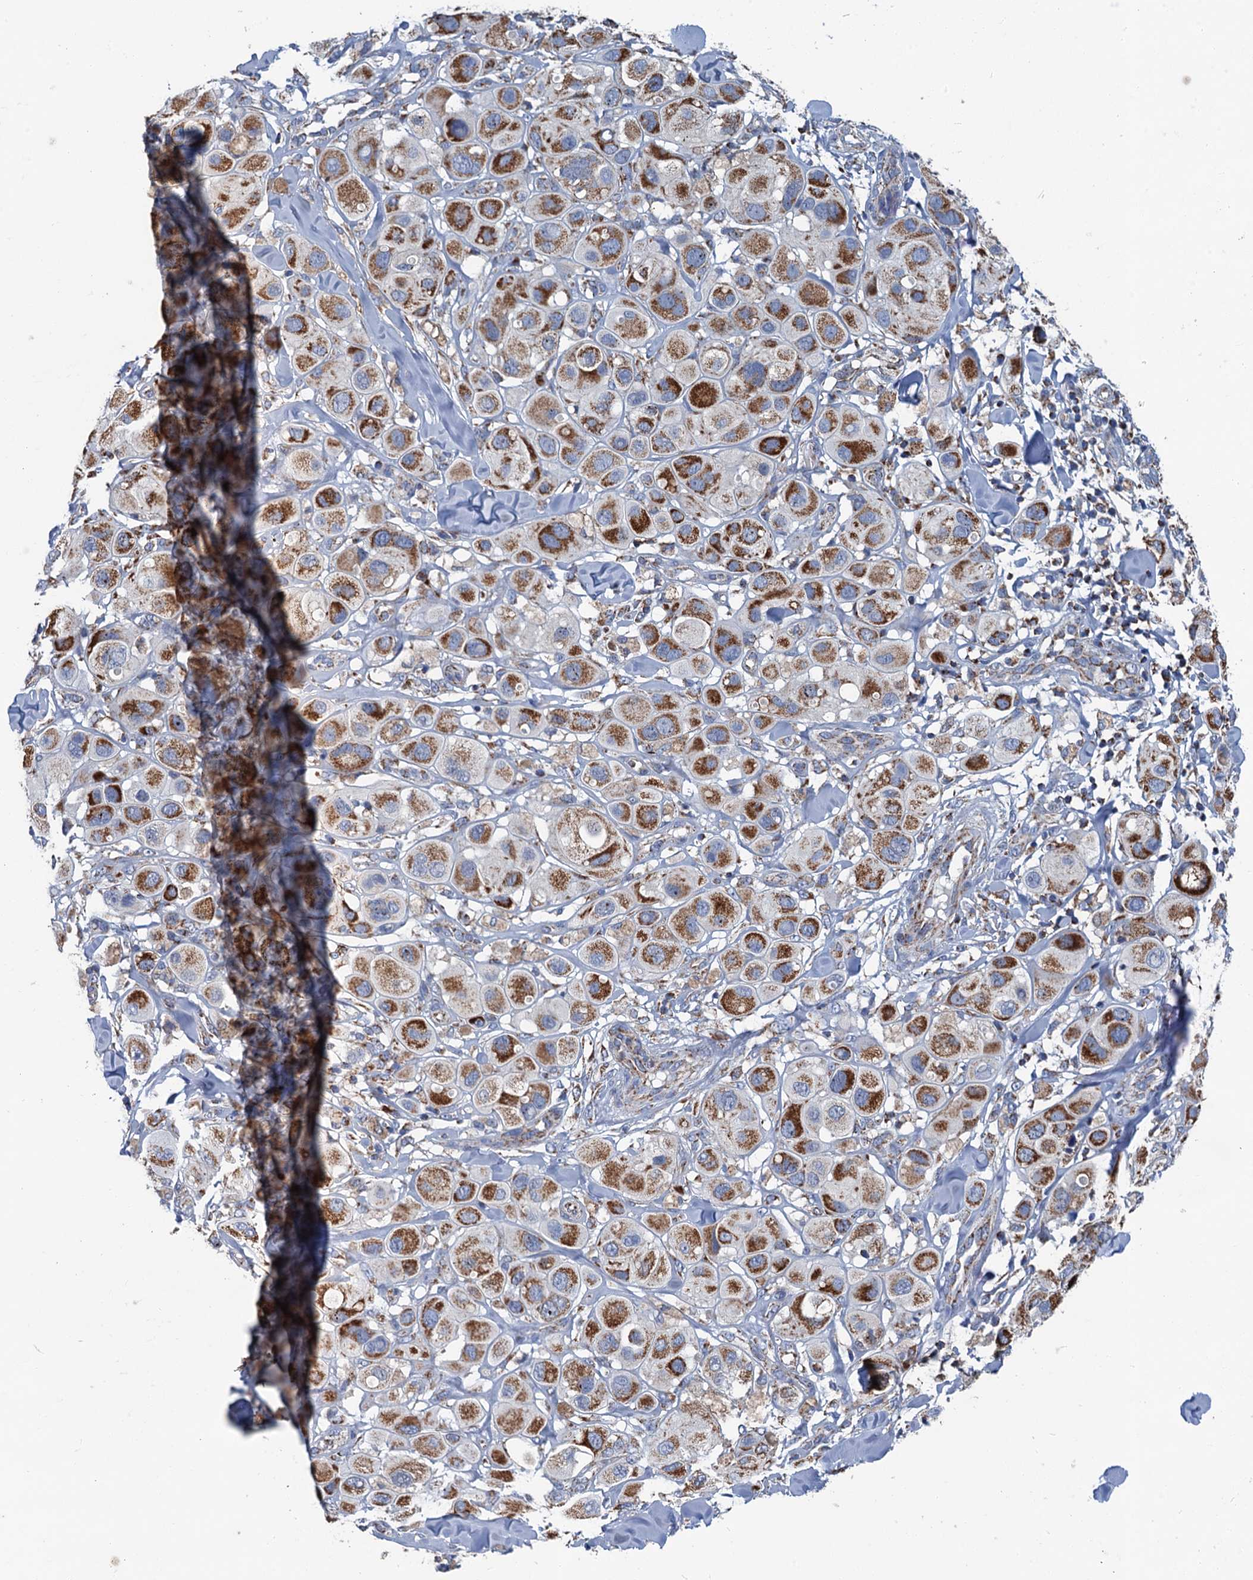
{"staining": {"intensity": "moderate", "quantity": ">75%", "location": "cytoplasmic/membranous"}, "tissue": "melanoma", "cell_type": "Tumor cells", "image_type": "cancer", "snomed": [{"axis": "morphology", "description": "Malignant melanoma, Metastatic site"}, {"axis": "topography", "description": "Skin"}], "caption": "Human melanoma stained with a brown dye demonstrates moderate cytoplasmic/membranous positive staining in about >75% of tumor cells.", "gene": "IVD", "patient": {"sex": "male", "age": 41}}